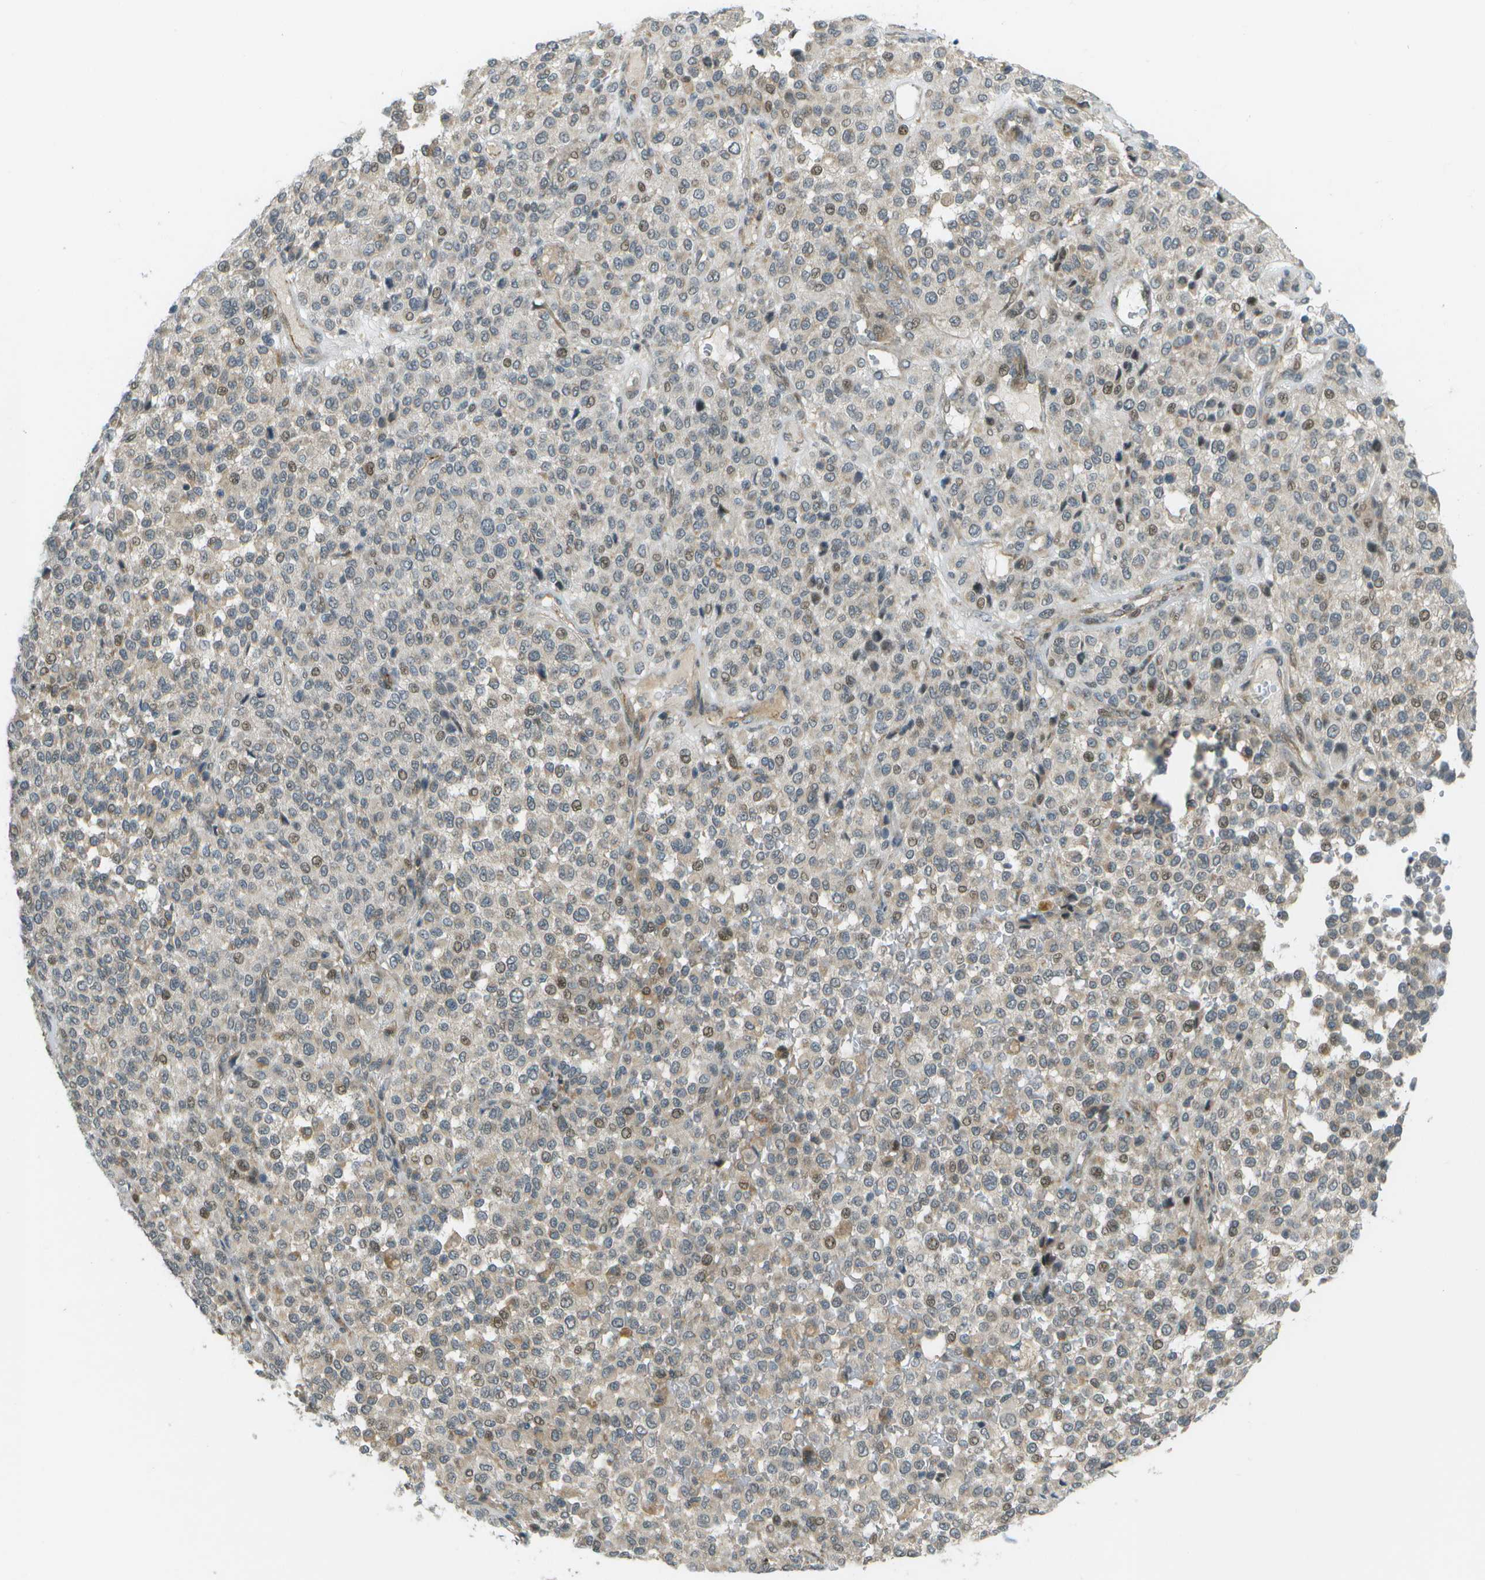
{"staining": {"intensity": "weak", "quantity": "<25%", "location": "cytoplasmic/membranous,nuclear"}, "tissue": "melanoma", "cell_type": "Tumor cells", "image_type": "cancer", "snomed": [{"axis": "morphology", "description": "Malignant melanoma, Metastatic site"}, {"axis": "topography", "description": "Pancreas"}], "caption": "This image is of malignant melanoma (metastatic site) stained with immunohistochemistry to label a protein in brown with the nuclei are counter-stained blue. There is no expression in tumor cells.", "gene": "WNK2", "patient": {"sex": "female", "age": 30}}